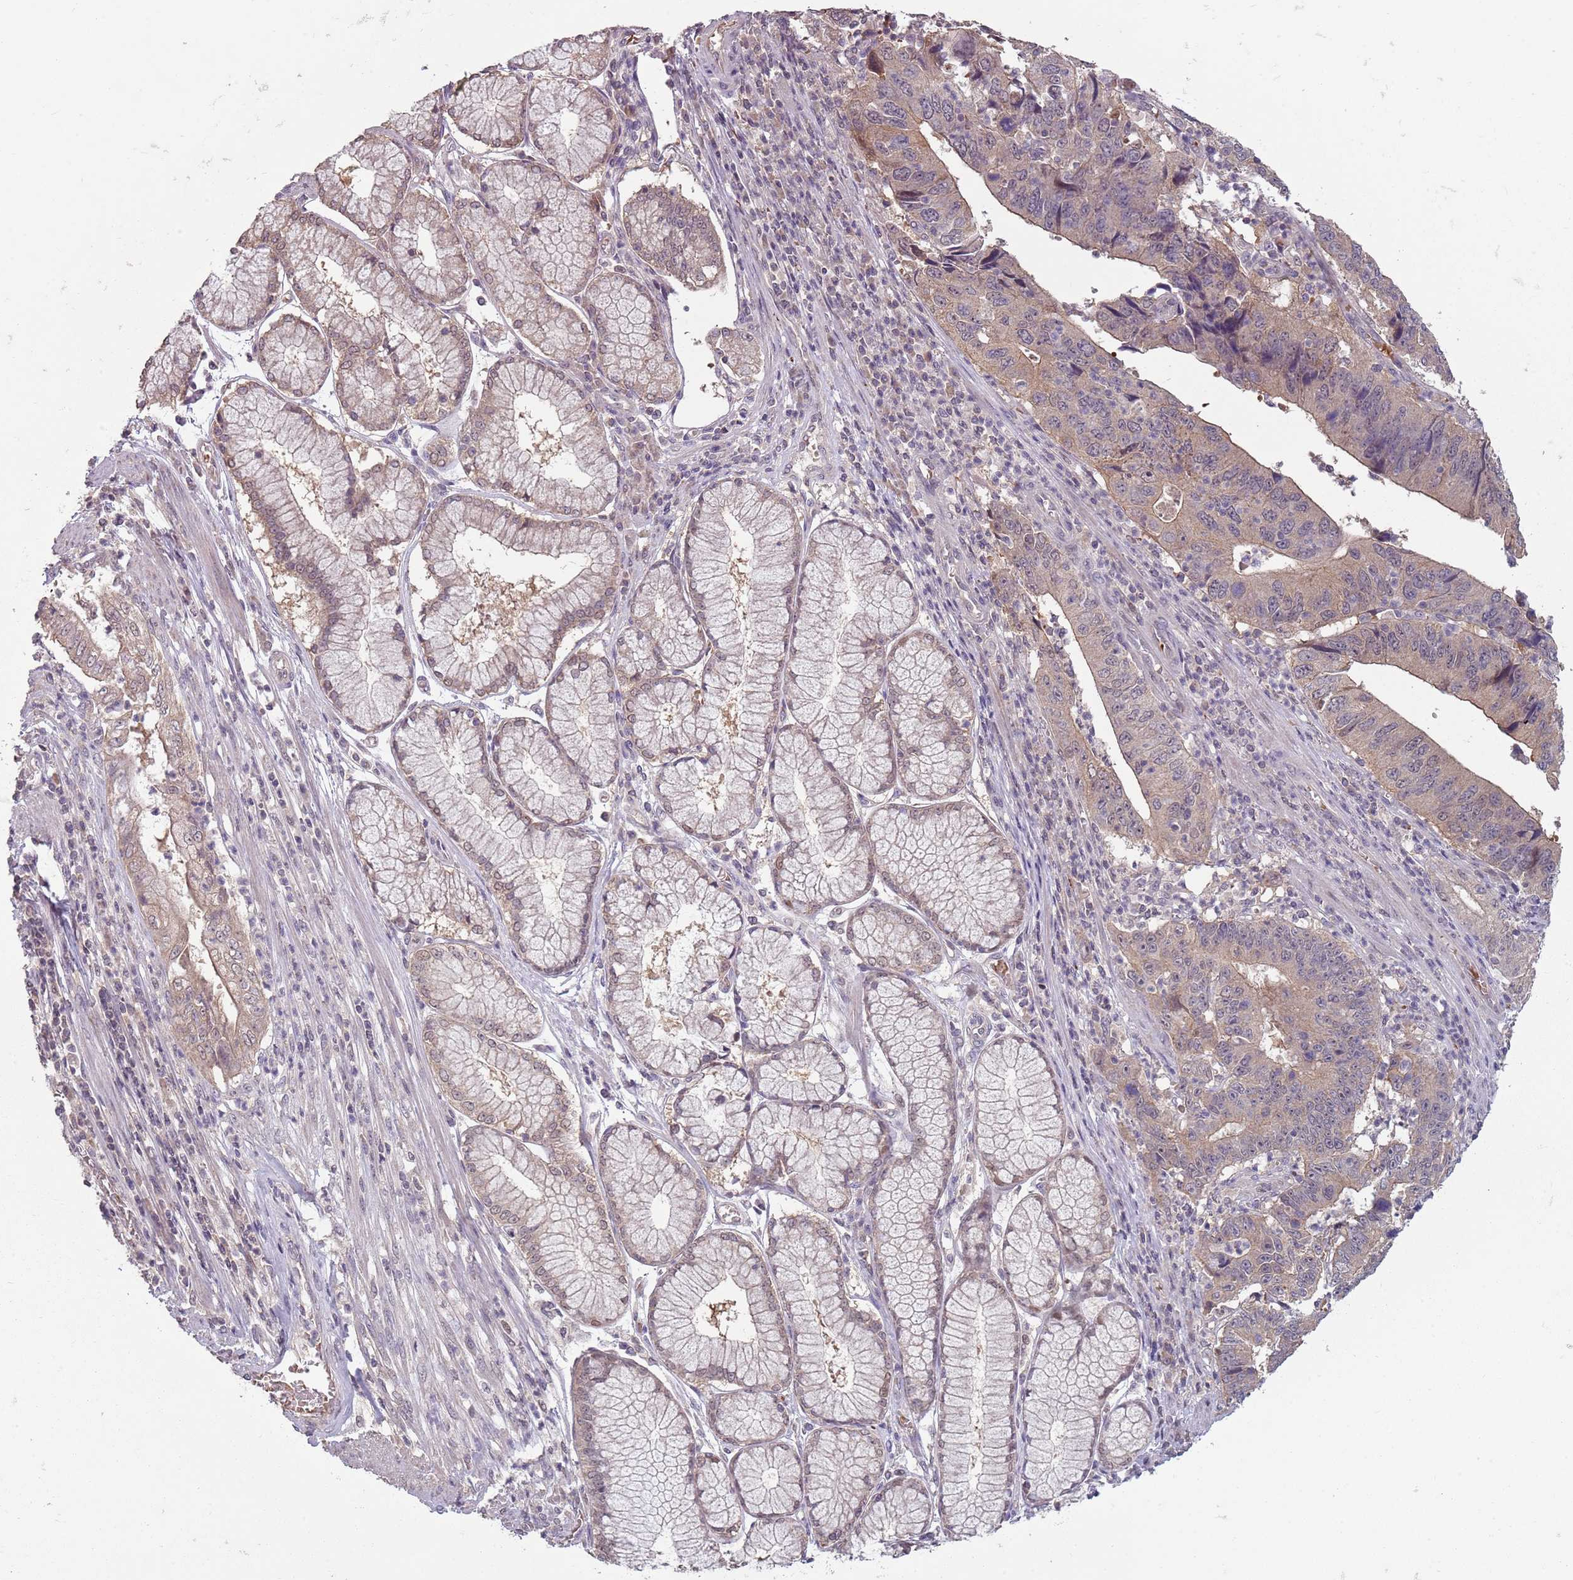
{"staining": {"intensity": "weak", "quantity": "25%-75%", "location": "cytoplasmic/membranous"}, "tissue": "stomach cancer", "cell_type": "Tumor cells", "image_type": "cancer", "snomed": [{"axis": "morphology", "description": "Adenocarcinoma, NOS"}, {"axis": "topography", "description": "Stomach"}], "caption": "Protein staining demonstrates weak cytoplasmic/membranous positivity in about 25%-75% of tumor cells in stomach adenocarcinoma. The protein is shown in brown color, while the nuclei are stained blue.", "gene": "TEKT4", "patient": {"sex": "male", "age": 59}}